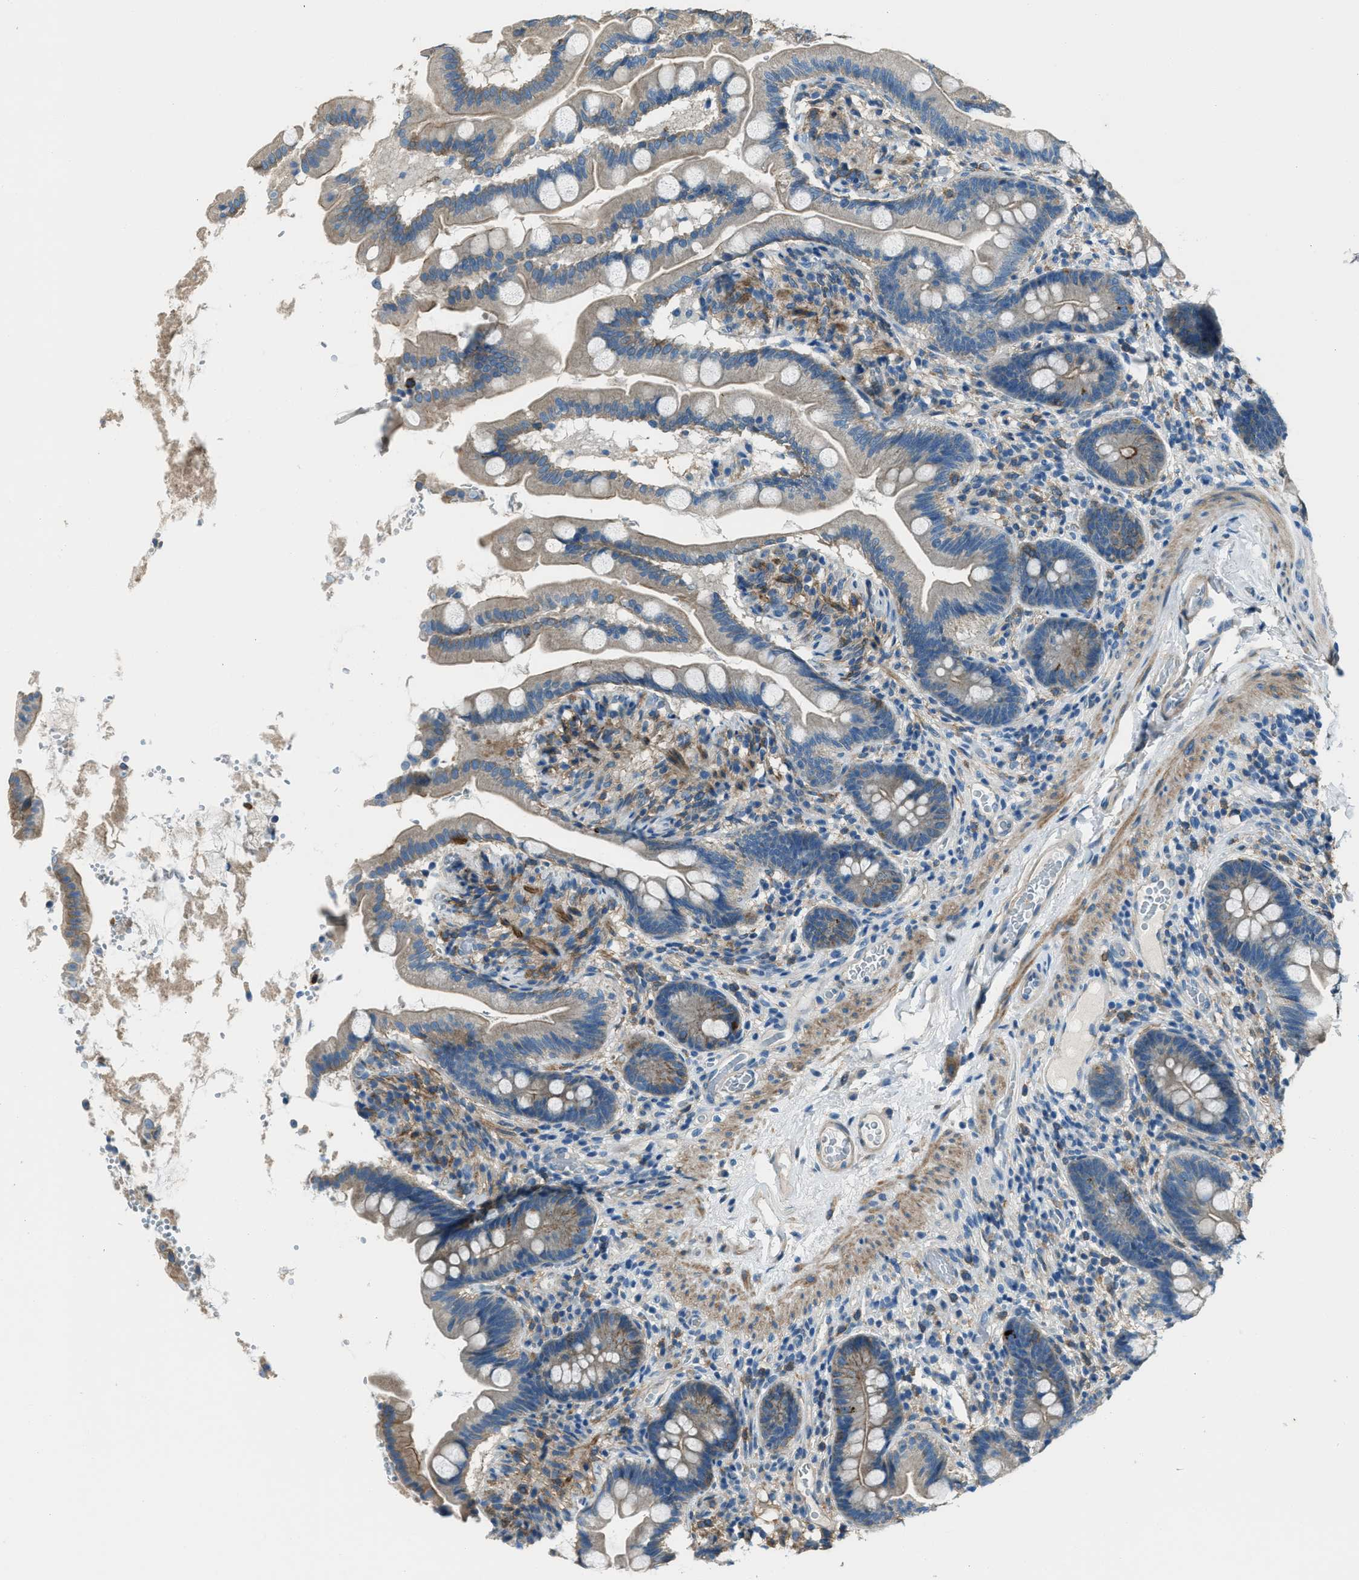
{"staining": {"intensity": "moderate", "quantity": "25%-75%", "location": "cytoplasmic/membranous"}, "tissue": "small intestine", "cell_type": "Glandular cells", "image_type": "normal", "snomed": [{"axis": "morphology", "description": "Normal tissue, NOS"}, {"axis": "topography", "description": "Small intestine"}], "caption": "Immunohistochemistry (DAB) staining of benign small intestine demonstrates moderate cytoplasmic/membranous protein positivity in approximately 25%-75% of glandular cells. (Brightfield microscopy of DAB IHC at high magnification).", "gene": "SVIL", "patient": {"sex": "female", "age": 56}}